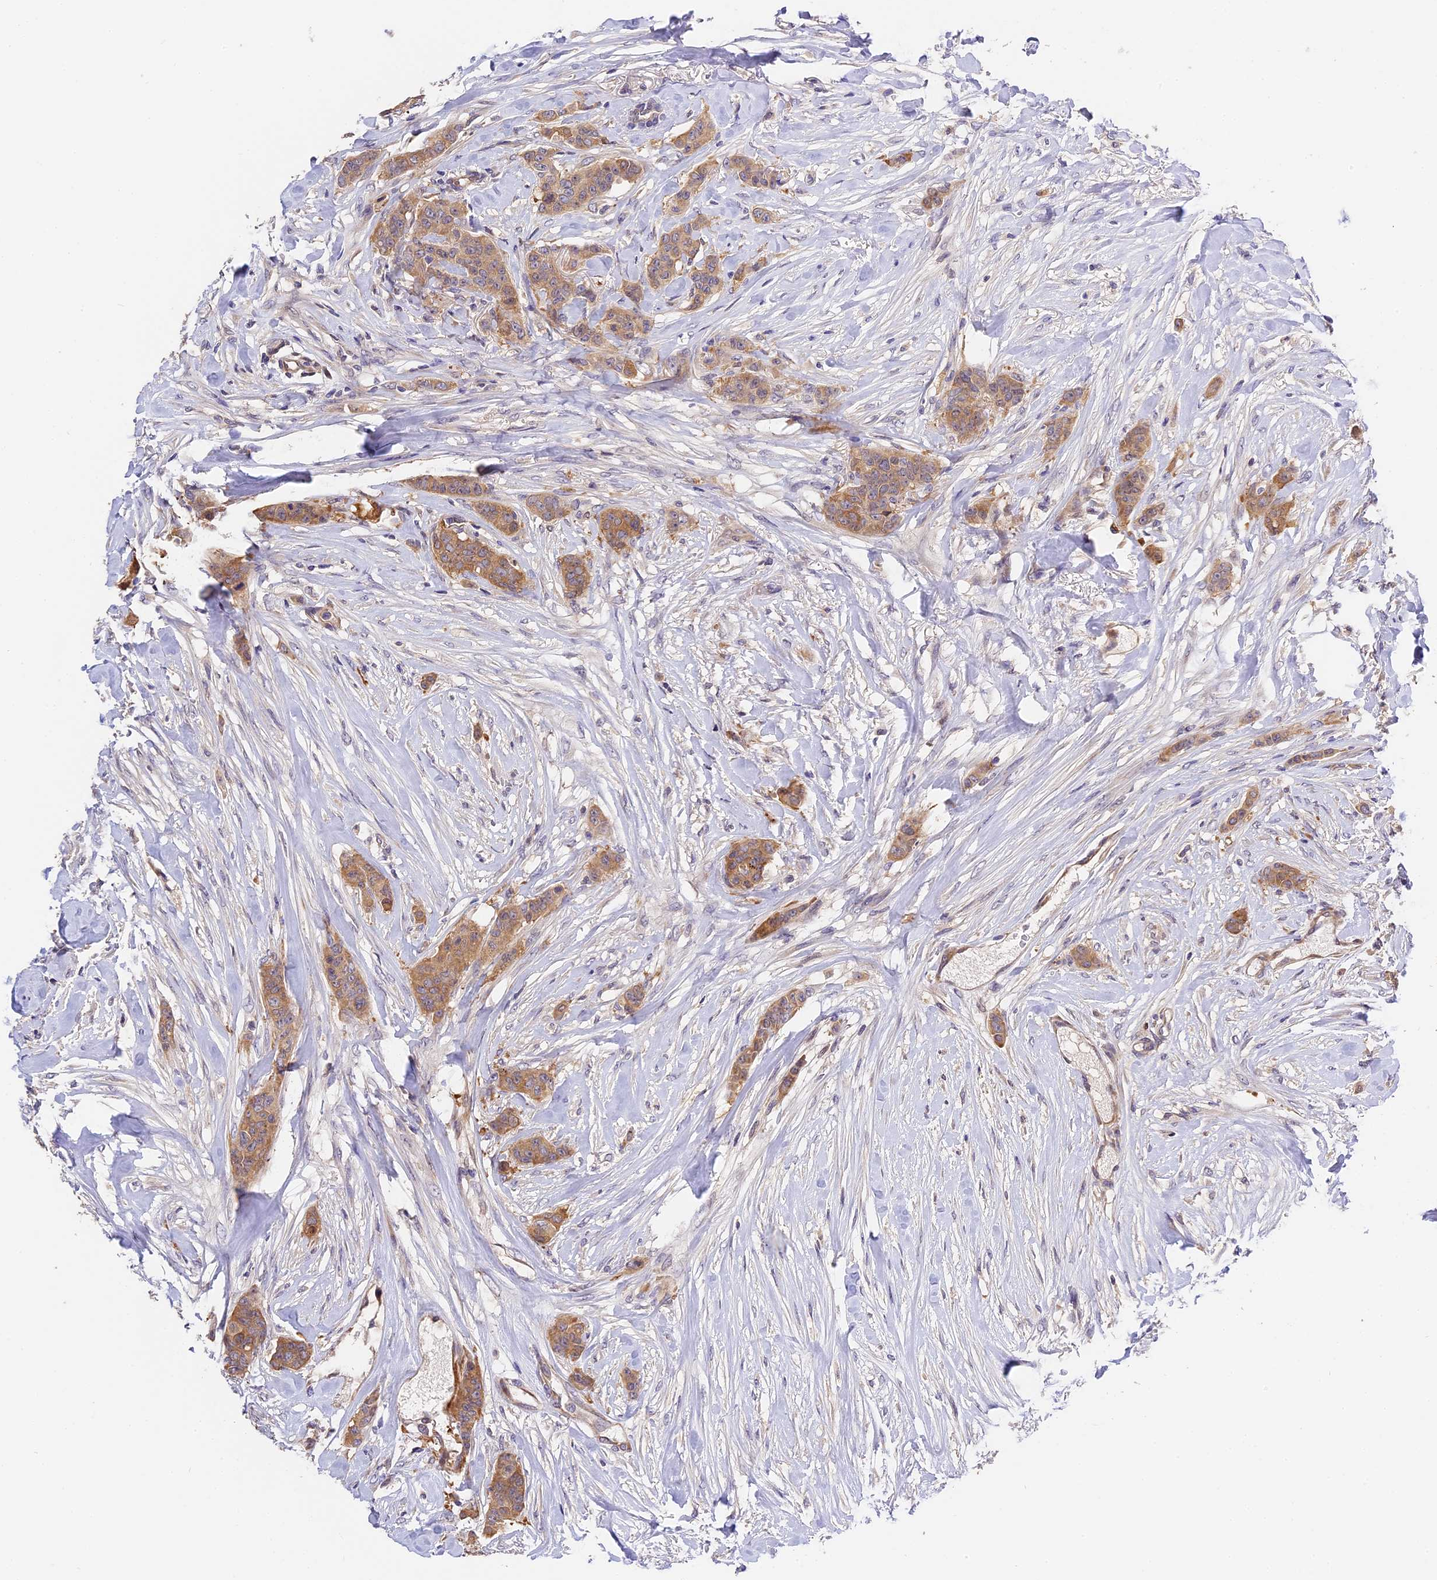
{"staining": {"intensity": "moderate", "quantity": ">75%", "location": "cytoplasmic/membranous"}, "tissue": "breast cancer", "cell_type": "Tumor cells", "image_type": "cancer", "snomed": [{"axis": "morphology", "description": "Duct carcinoma"}, {"axis": "topography", "description": "Breast"}], "caption": "This micrograph reveals IHC staining of infiltrating ductal carcinoma (breast), with medium moderate cytoplasmic/membranous staining in about >75% of tumor cells.", "gene": "BSCL2", "patient": {"sex": "female", "age": 40}}